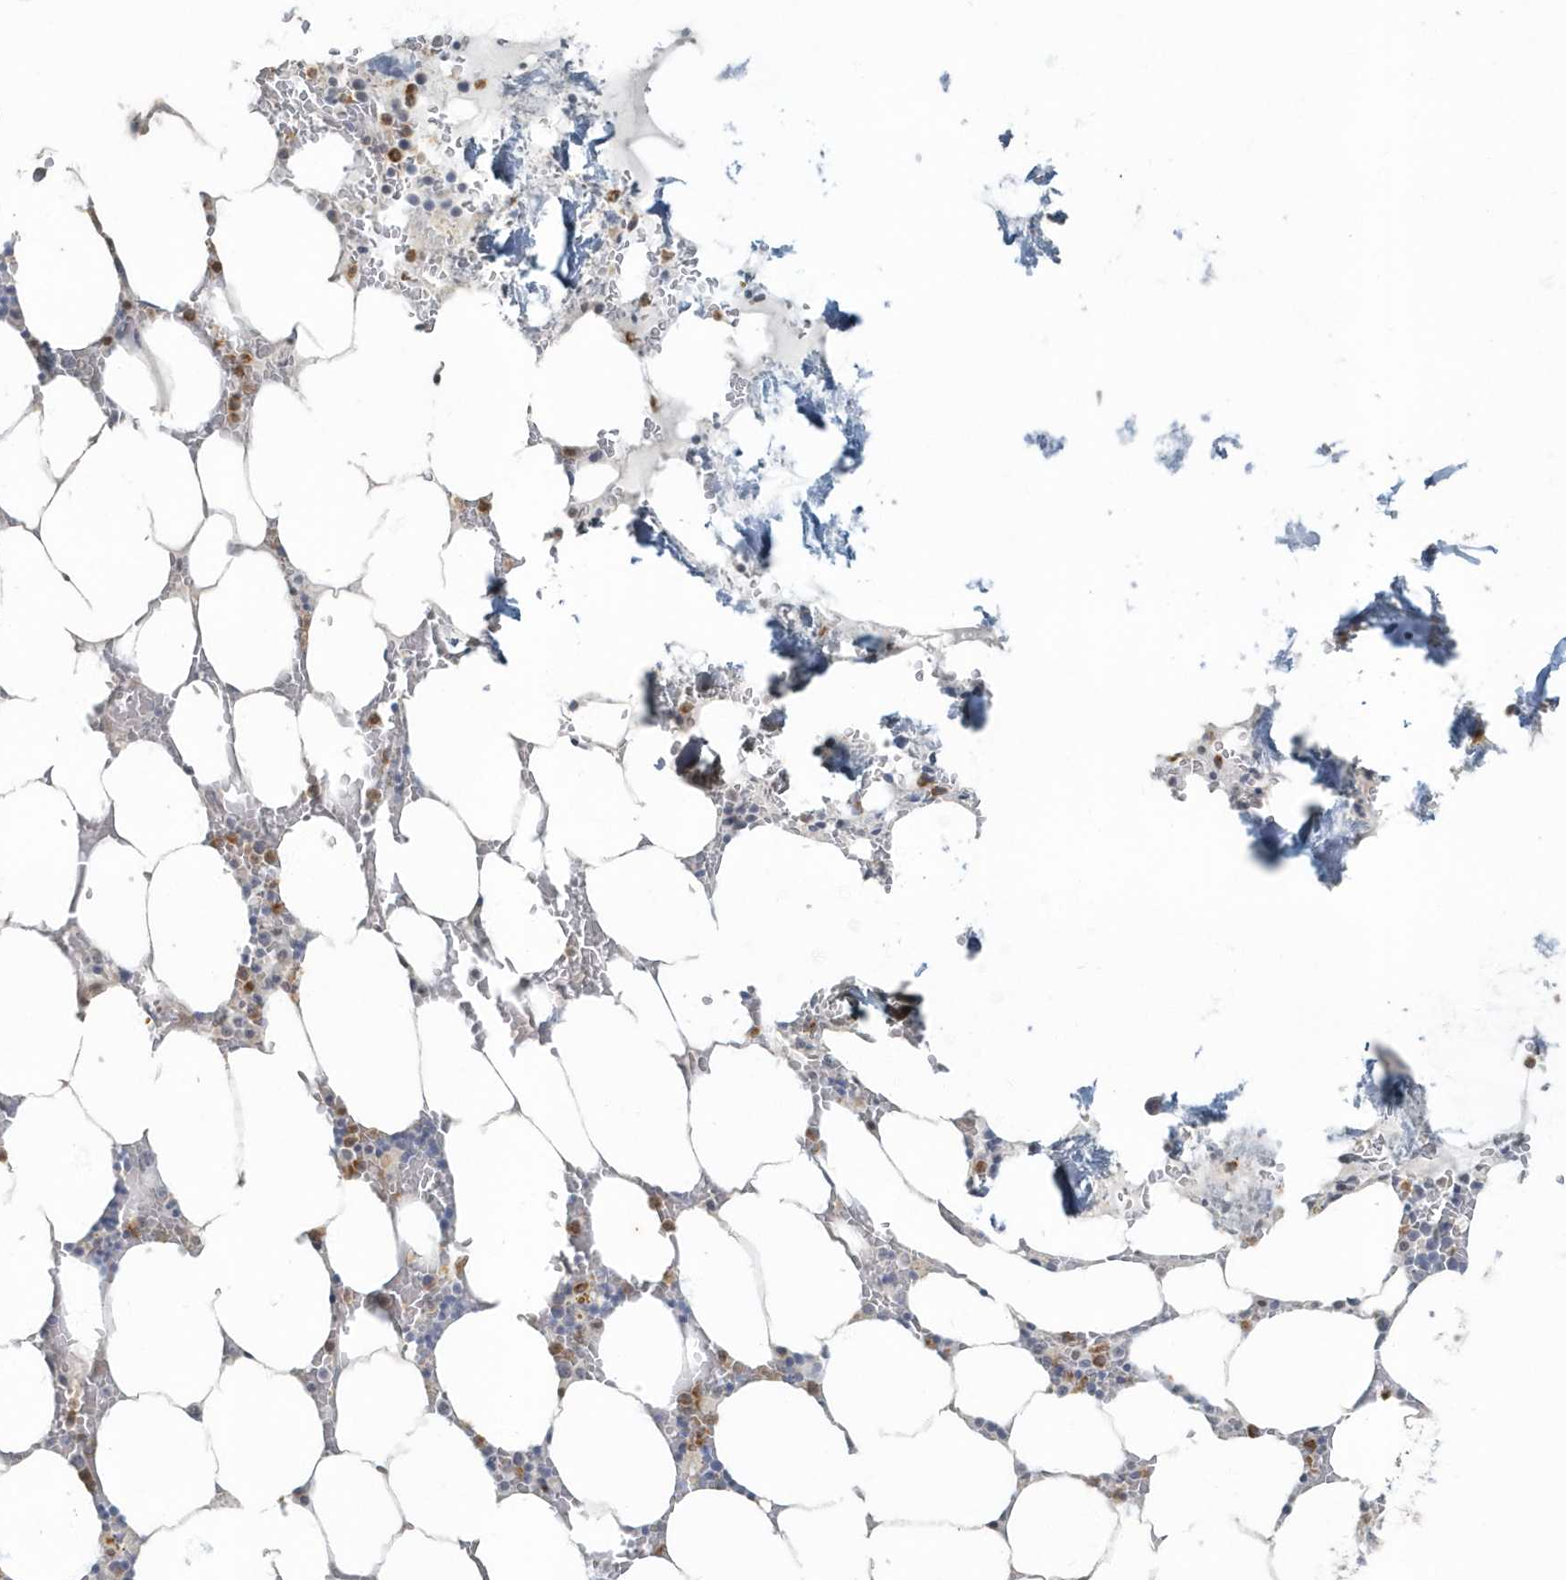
{"staining": {"intensity": "moderate", "quantity": "25%-75%", "location": "cytoplasmic/membranous"}, "tissue": "bone marrow", "cell_type": "Hematopoietic cells", "image_type": "normal", "snomed": [{"axis": "morphology", "description": "Normal tissue, NOS"}, {"axis": "topography", "description": "Bone marrow"}], "caption": "Benign bone marrow reveals moderate cytoplasmic/membranous expression in about 25%-75% of hematopoietic cells, visualized by immunohistochemistry. (IHC, brightfield microscopy, high magnification).", "gene": "MYOT", "patient": {"sex": "male", "age": 70}}